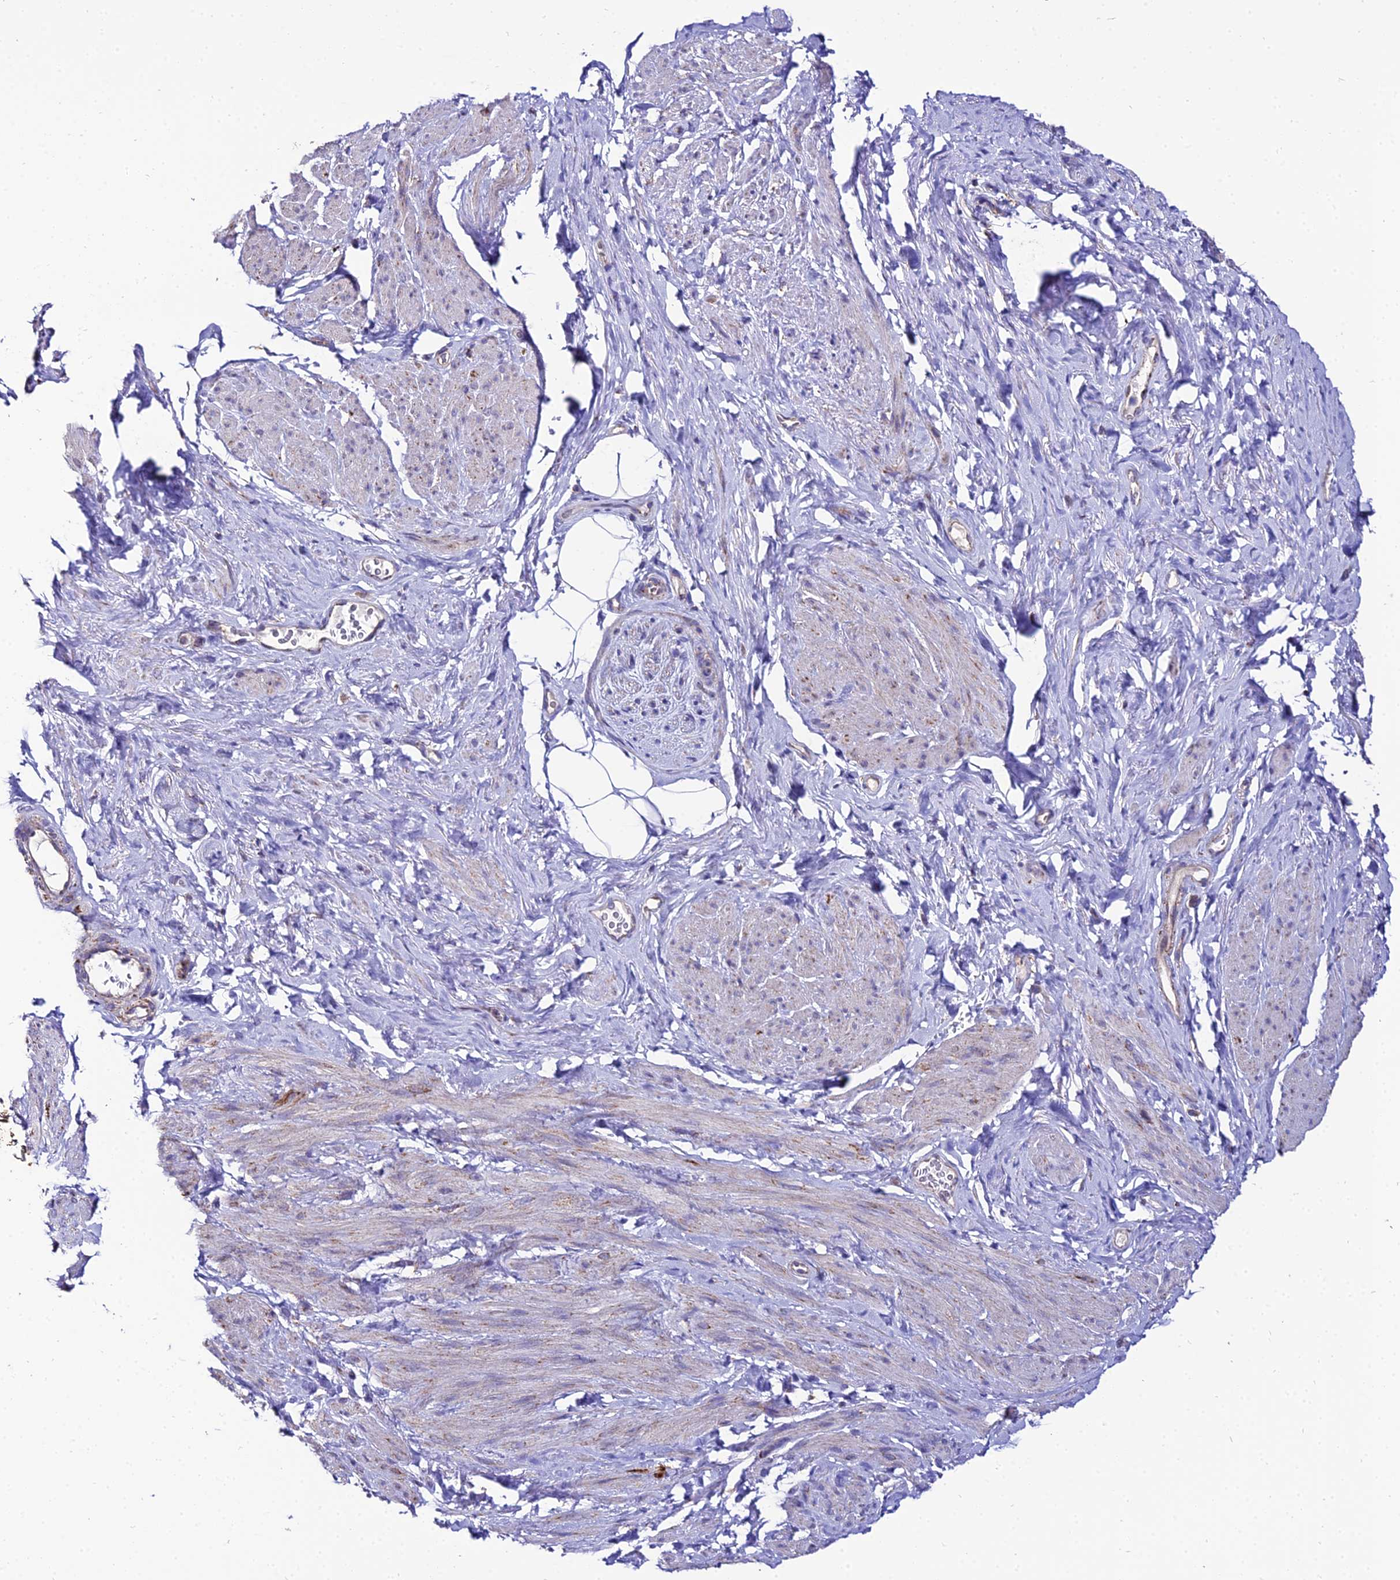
{"staining": {"intensity": "moderate", "quantity": "25%-75%", "location": "cytoplasmic/membranous"}, "tissue": "smooth muscle", "cell_type": "Smooth muscle cells", "image_type": "normal", "snomed": [{"axis": "morphology", "description": "Normal tissue, NOS"}, {"axis": "topography", "description": "Smooth muscle"}, {"axis": "topography", "description": "Peripheral nerve tissue"}], "caption": "This micrograph shows IHC staining of unremarkable human smooth muscle, with medium moderate cytoplasmic/membranous positivity in about 25%-75% of smooth muscle cells.", "gene": "PSMD2", "patient": {"sex": "male", "age": 69}}